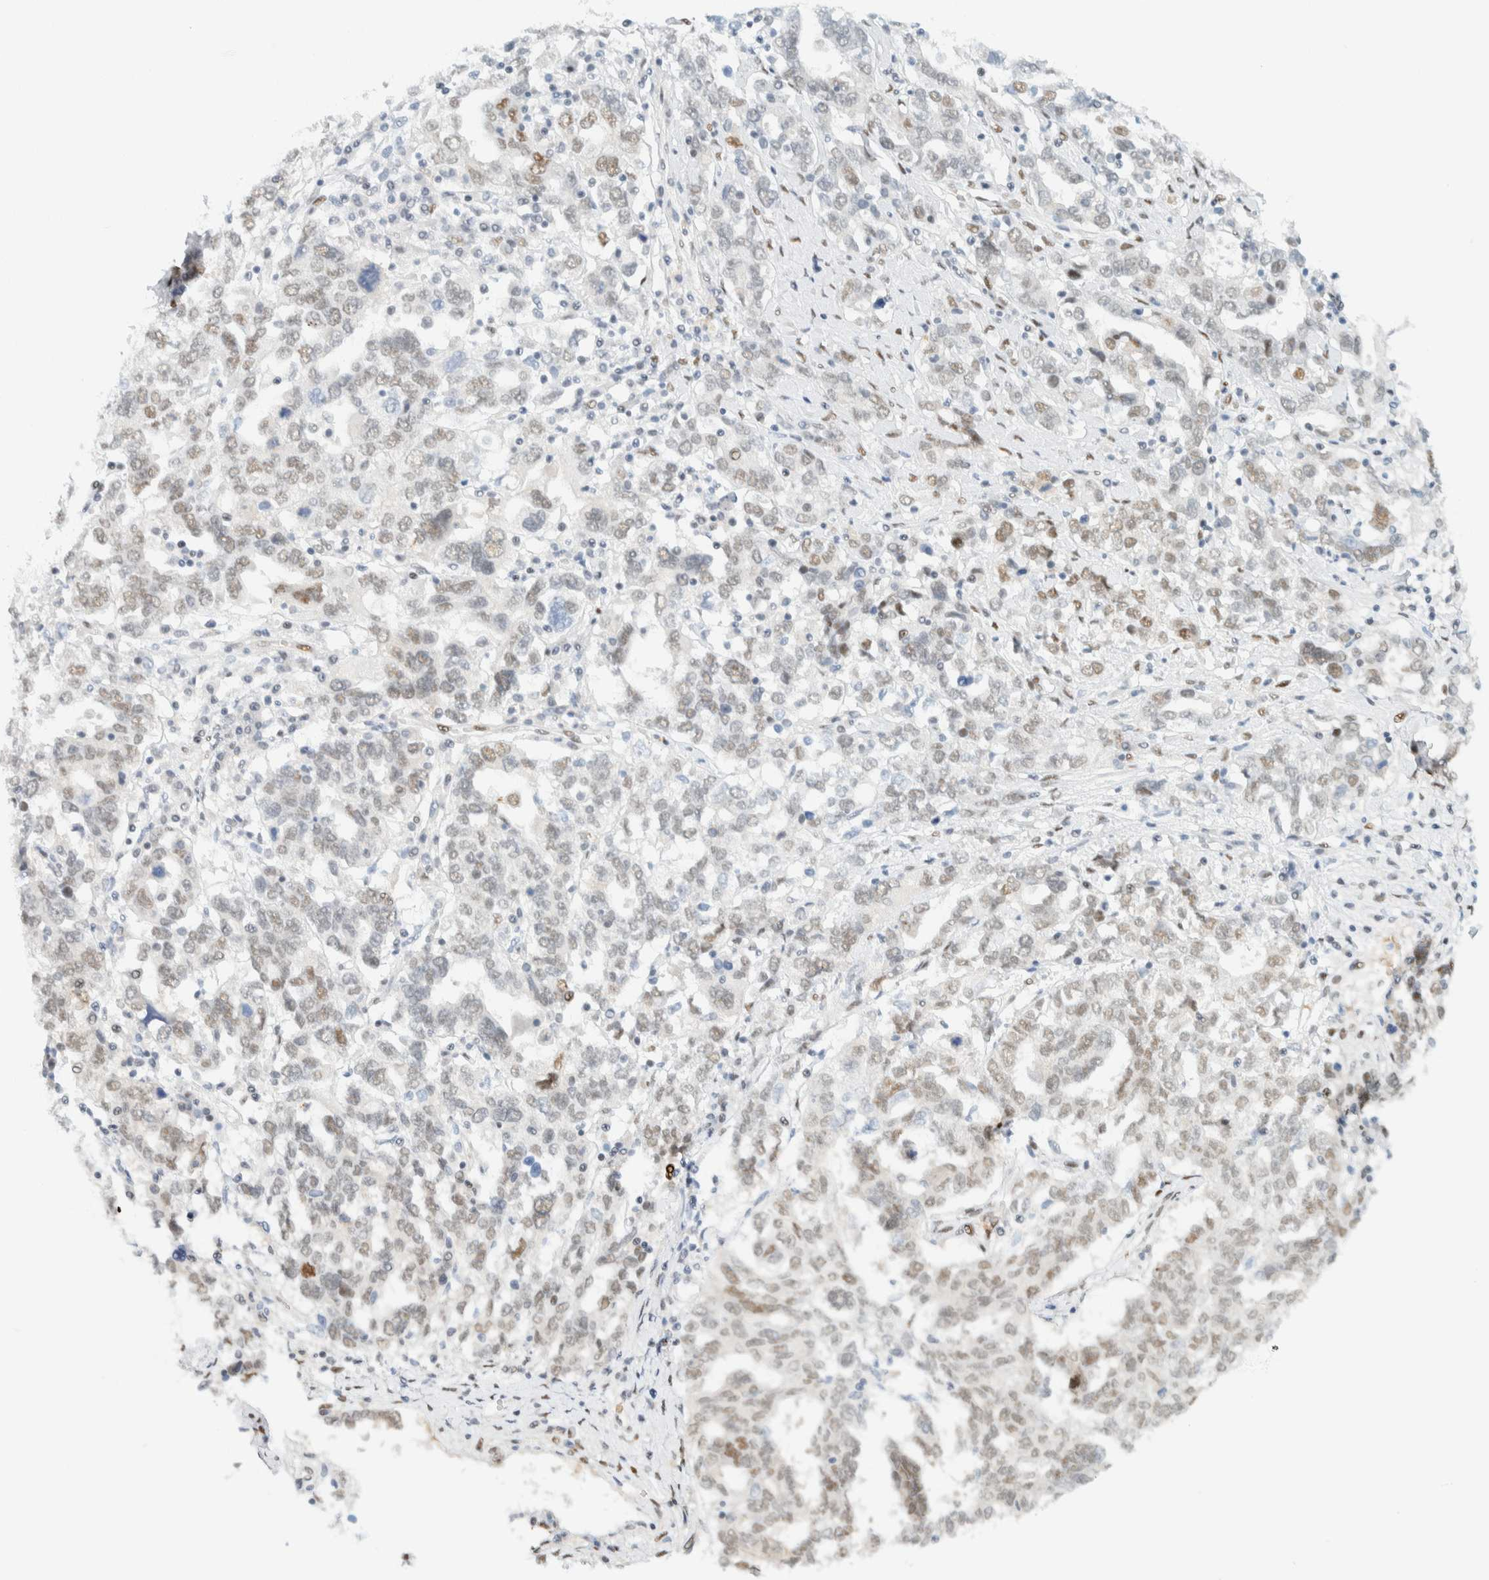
{"staining": {"intensity": "moderate", "quantity": "25%-75%", "location": "nuclear"}, "tissue": "ovarian cancer", "cell_type": "Tumor cells", "image_type": "cancer", "snomed": [{"axis": "morphology", "description": "Carcinoma, endometroid"}, {"axis": "topography", "description": "Ovary"}], "caption": "Tumor cells demonstrate moderate nuclear expression in approximately 25%-75% of cells in endometroid carcinoma (ovarian).", "gene": "ZNF683", "patient": {"sex": "female", "age": 62}}